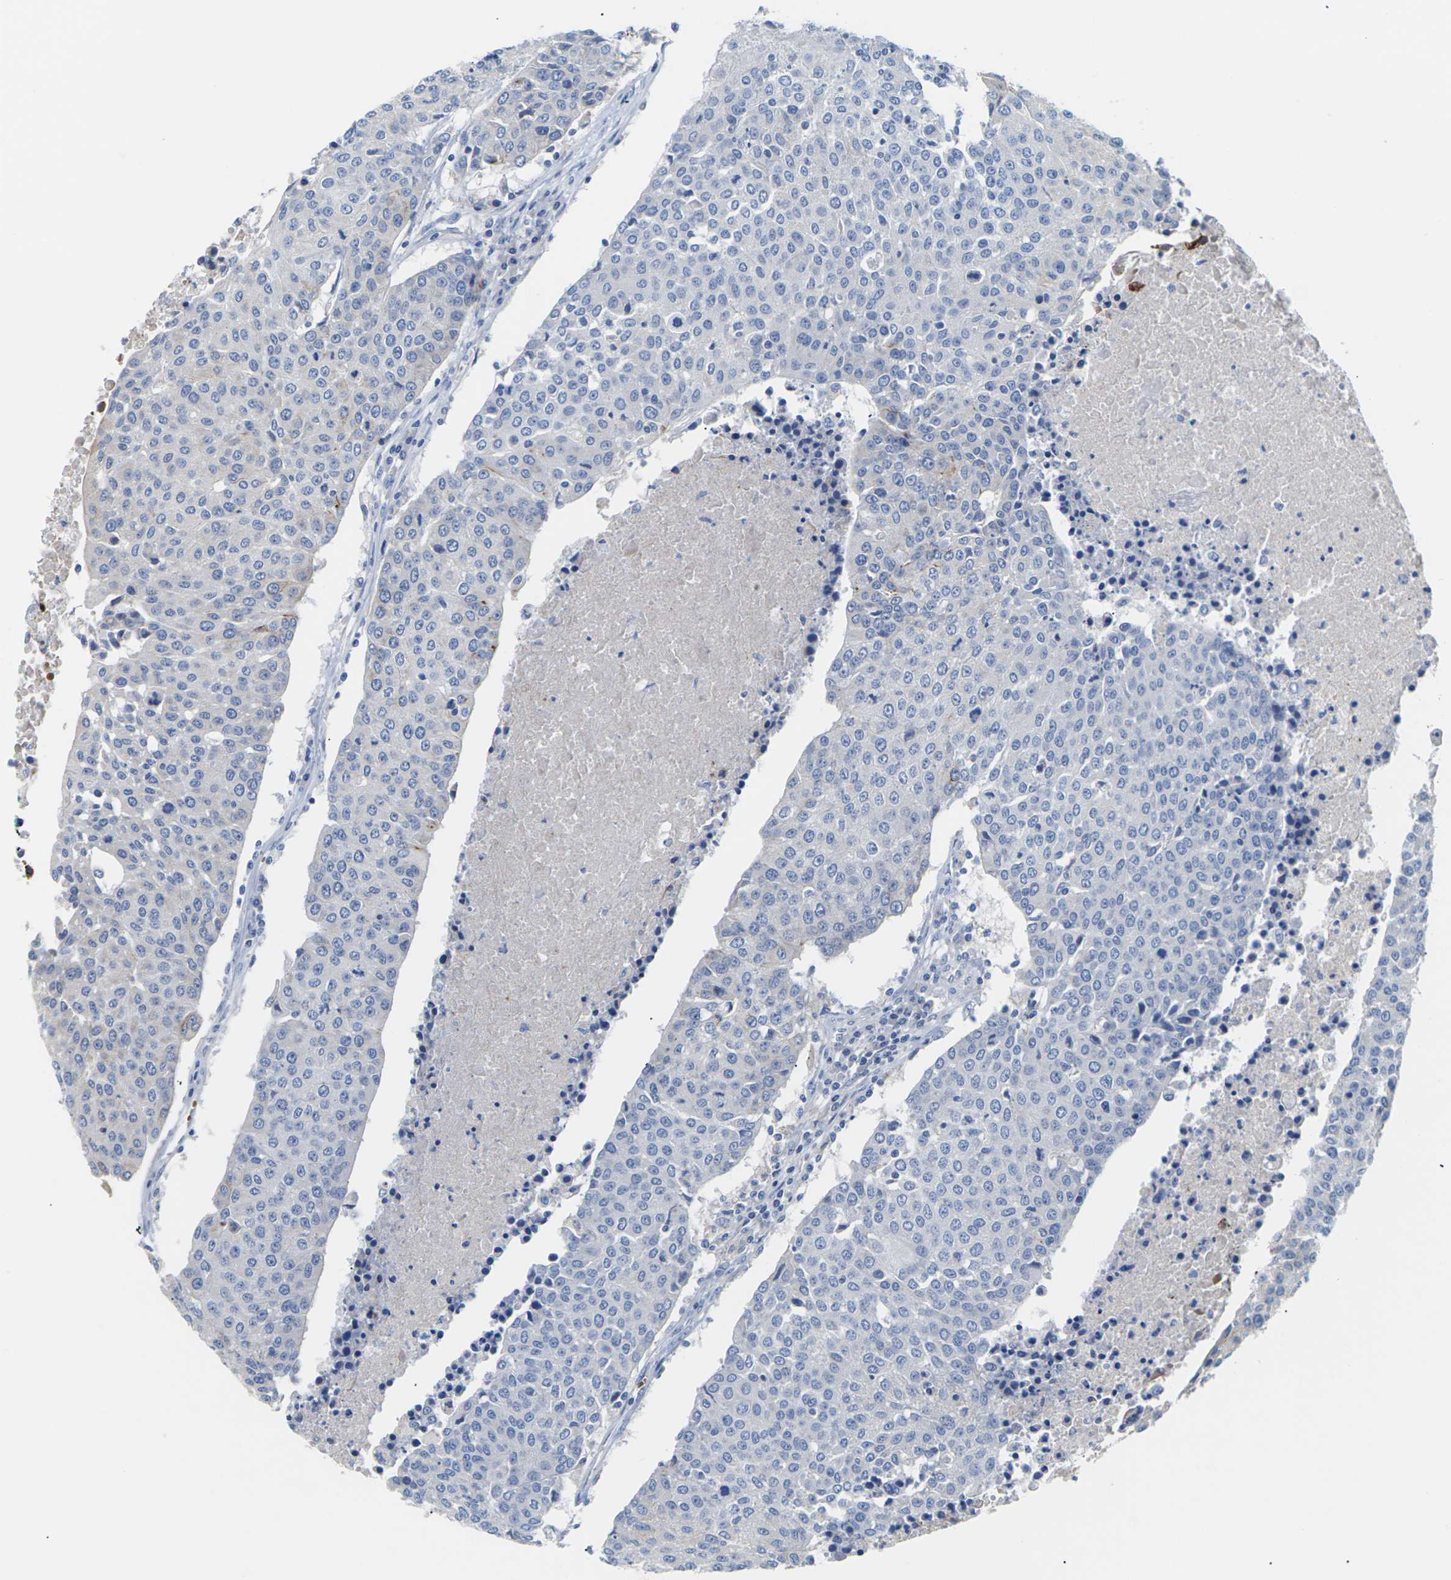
{"staining": {"intensity": "negative", "quantity": "none", "location": "none"}, "tissue": "urothelial cancer", "cell_type": "Tumor cells", "image_type": "cancer", "snomed": [{"axis": "morphology", "description": "Urothelial carcinoma, High grade"}, {"axis": "topography", "description": "Urinary bladder"}], "caption": "Immunohistochemical staining of human urothelial cancer shows no significant staining in tumor cells.", "gene": "TMCO4", "patient": {"sex": "female", "age": 85}}